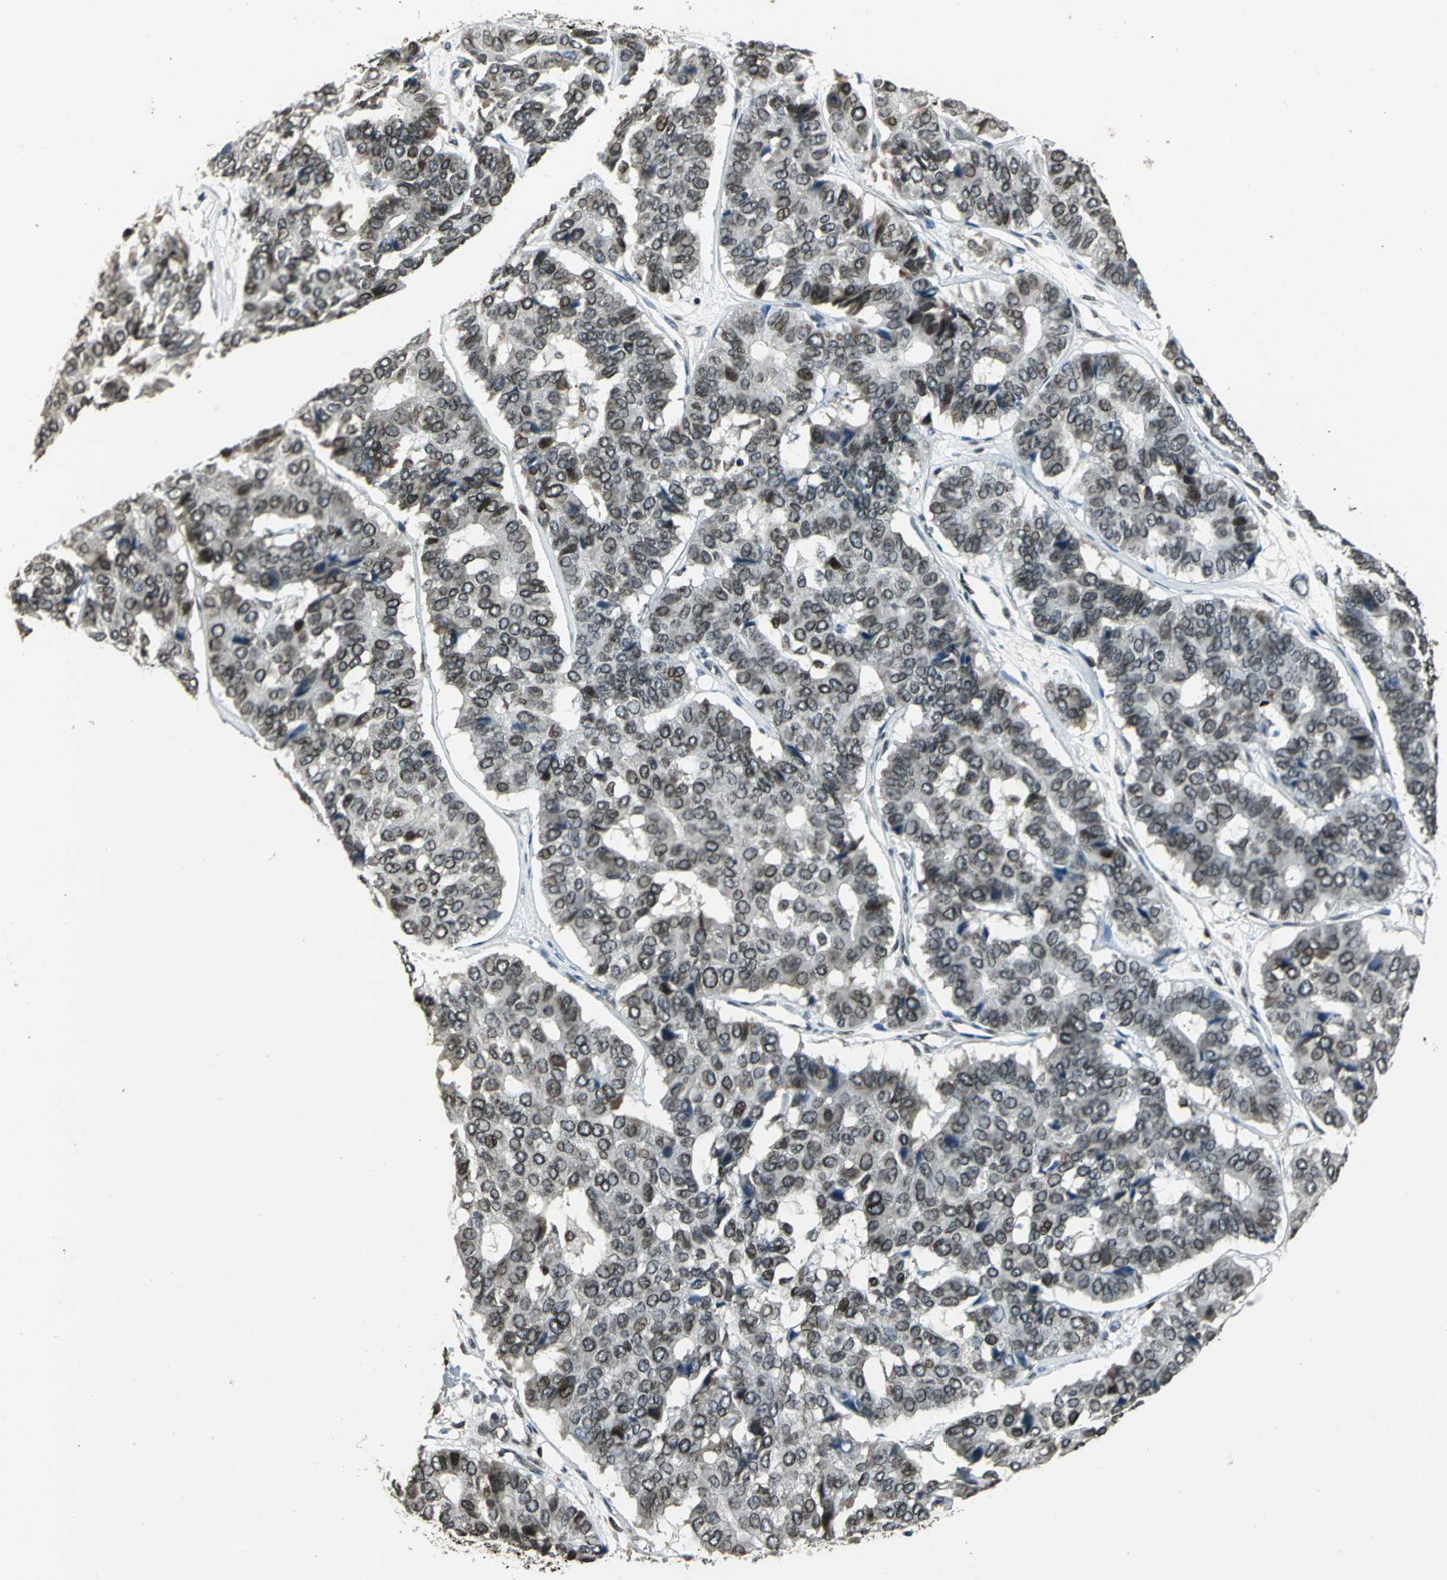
{"staining": {"intensity": "moderate", "quantity": "25%-75%", "location": "cytoplasmic/membranous,nuclear"}, "tissue": "pancreatic cancer", "cell_type": "Tumor cells", "image_type": "cancer", "snomed": [{"axis": "morphology", "description": "Adenocarcinoma, NOS"}, {"axis": "topography", "description": "Pancreas"}], "caption": "Immunohistochemistry histopathology image of neoplastic tissue: adenocarcinoma (pancreatic) stained using immunohistochemistry (IHC) reveals medium levels of moderate protein expression localized specifically in the cytoplasmic/membranous and nuclear of tumor cells, appearing as a cytoplasmic/membranous and nuclear brown color.", "gene": "BRIP1", "patient": {"sex": "male", "age": 50}}